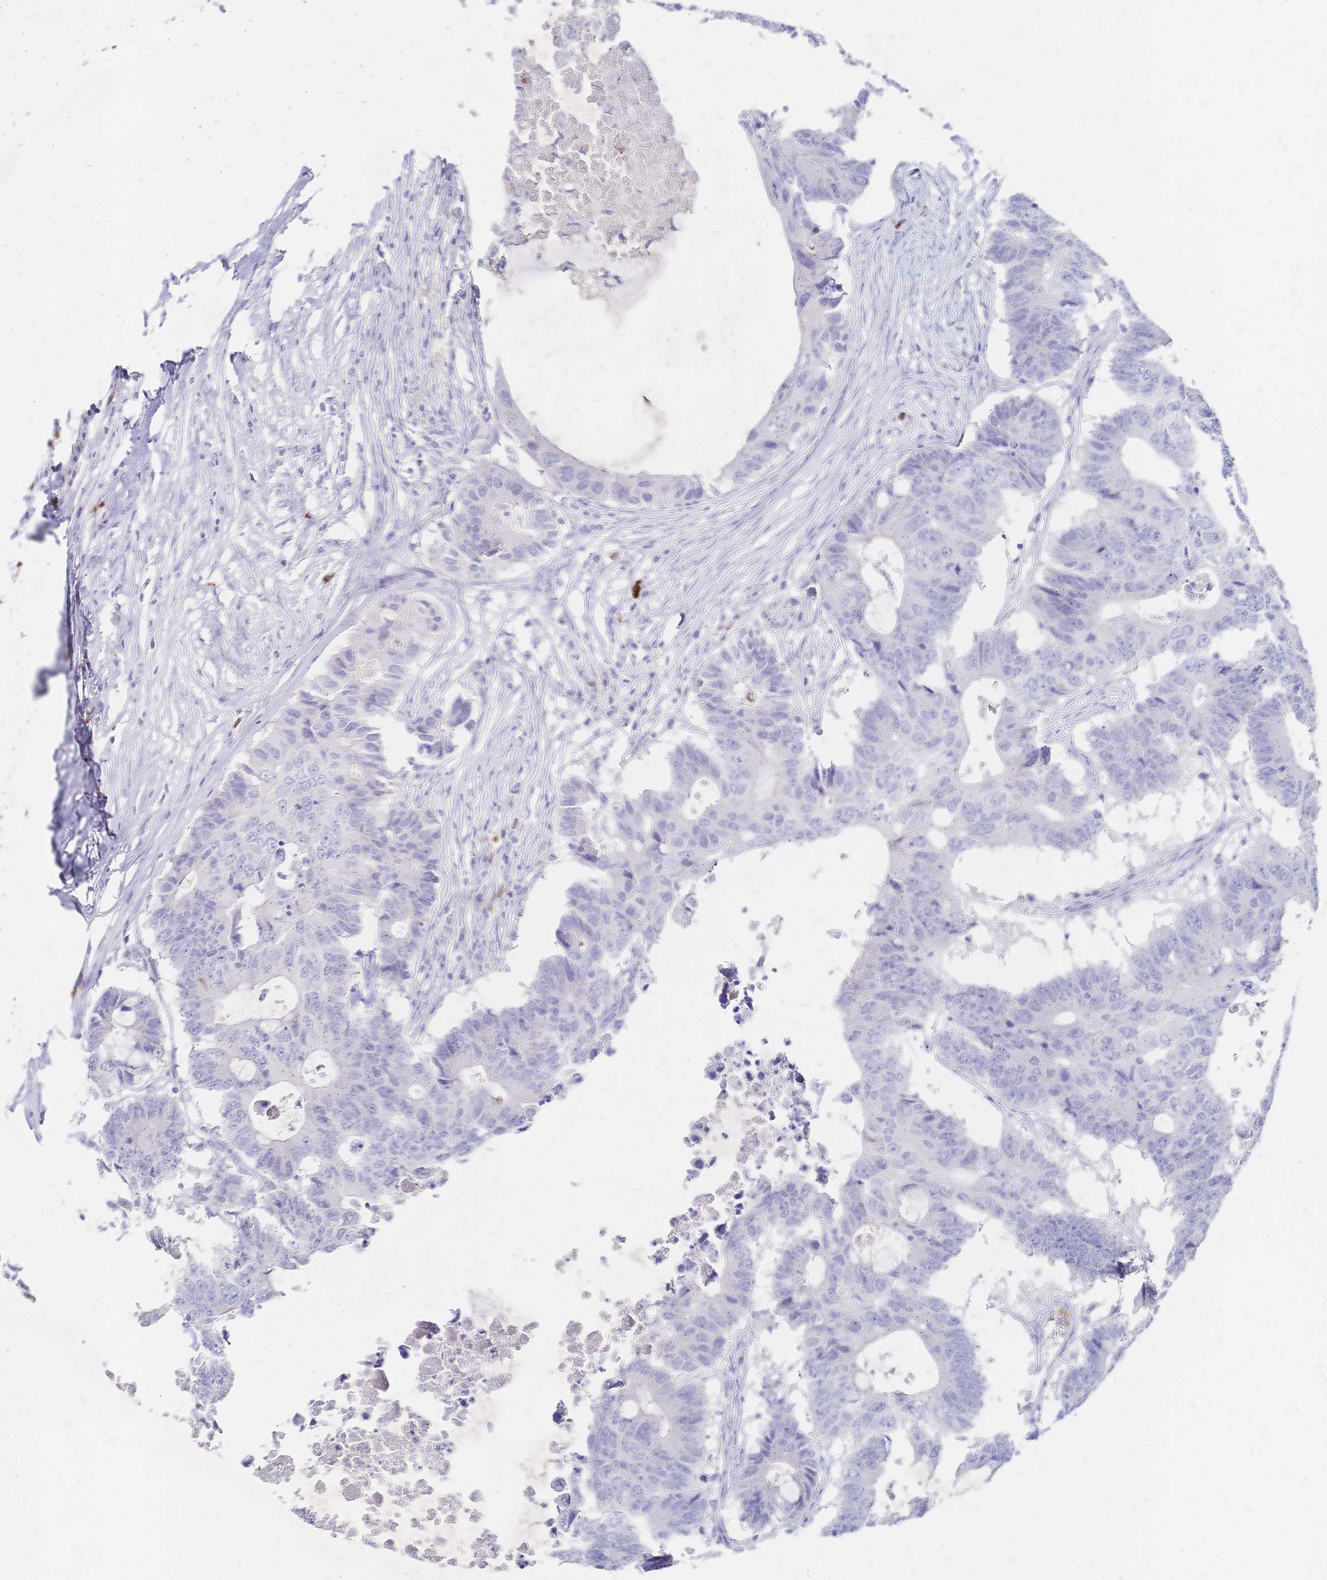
{"staining": {"intensity": "negative", "quantity": "none", "location": "none"}, "tissue": "colorectal cancer", "cell_type": "Tumor cells", "image_type": "cancer", "snomed": [{"axis": "morphology", "description": "Adenocarcinoma, NOS"}, {"axis": "topography", "description": "Colon"}], "caption": "Tumor cells are negative for brown protein staining in colorectal cancer.", "gene": "PSORS1C2", "patient": {"sex": "male", "age": 71}}